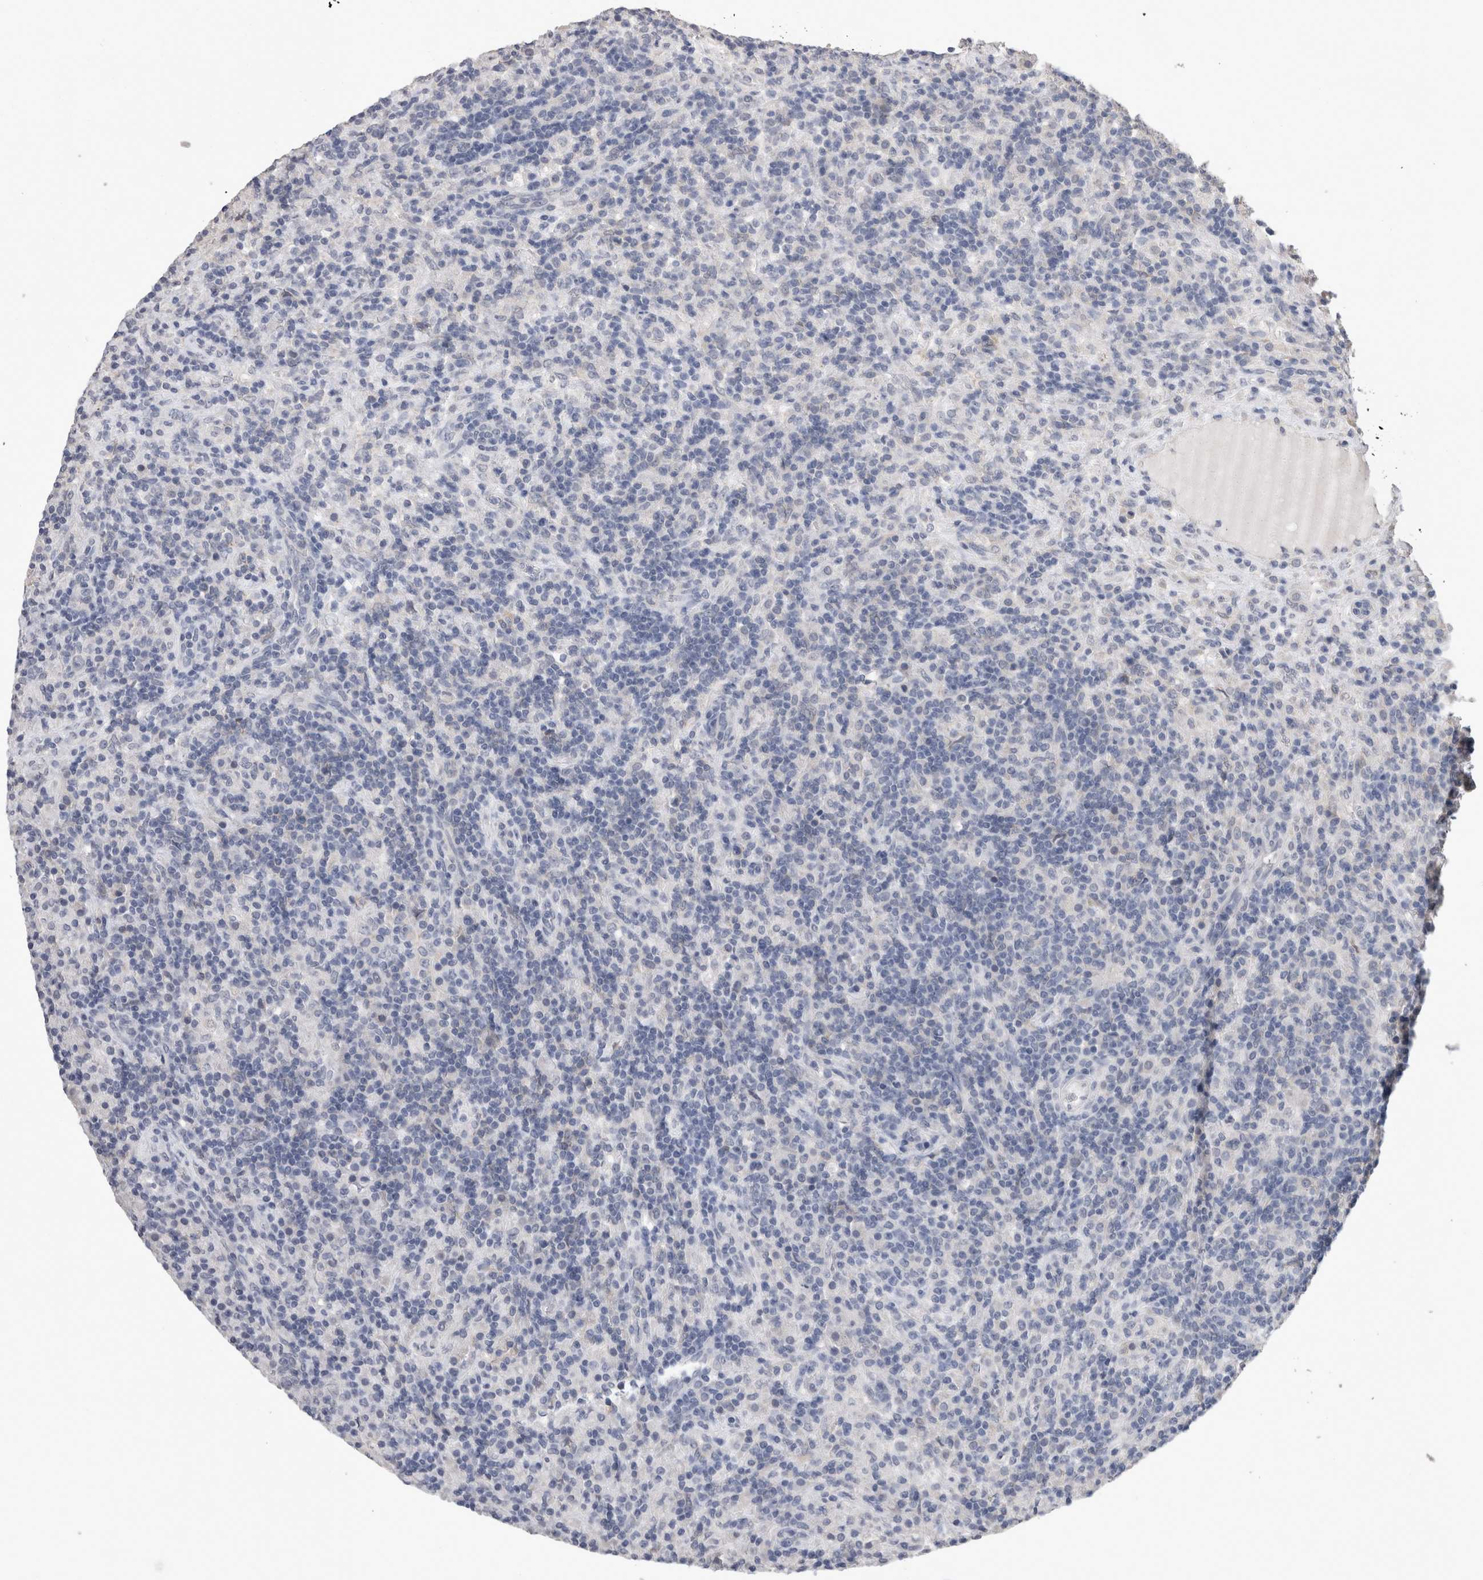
{"staining": {"intensity": "negative", "quantity": "none", "location": "none"}, "tissue": "lymphoma", "cell_type": "Tumor cells", "image_type": "cancer", "snomed": [{"axis": "morphology", "description": "Hodgkin's disease, NOS"}, {"axis": "topography", "description": "Lymph node"}], "caption": "Photomicrograph shows no protein expression in tumor cells of lymphoma tissue. (Brightfield microscopy of DAB (3,3'-diaminobenzidine) immunohistochemistry at high magnification).", "gene": "FHOD3", "patient": {"sex": "male", "age": 70}}